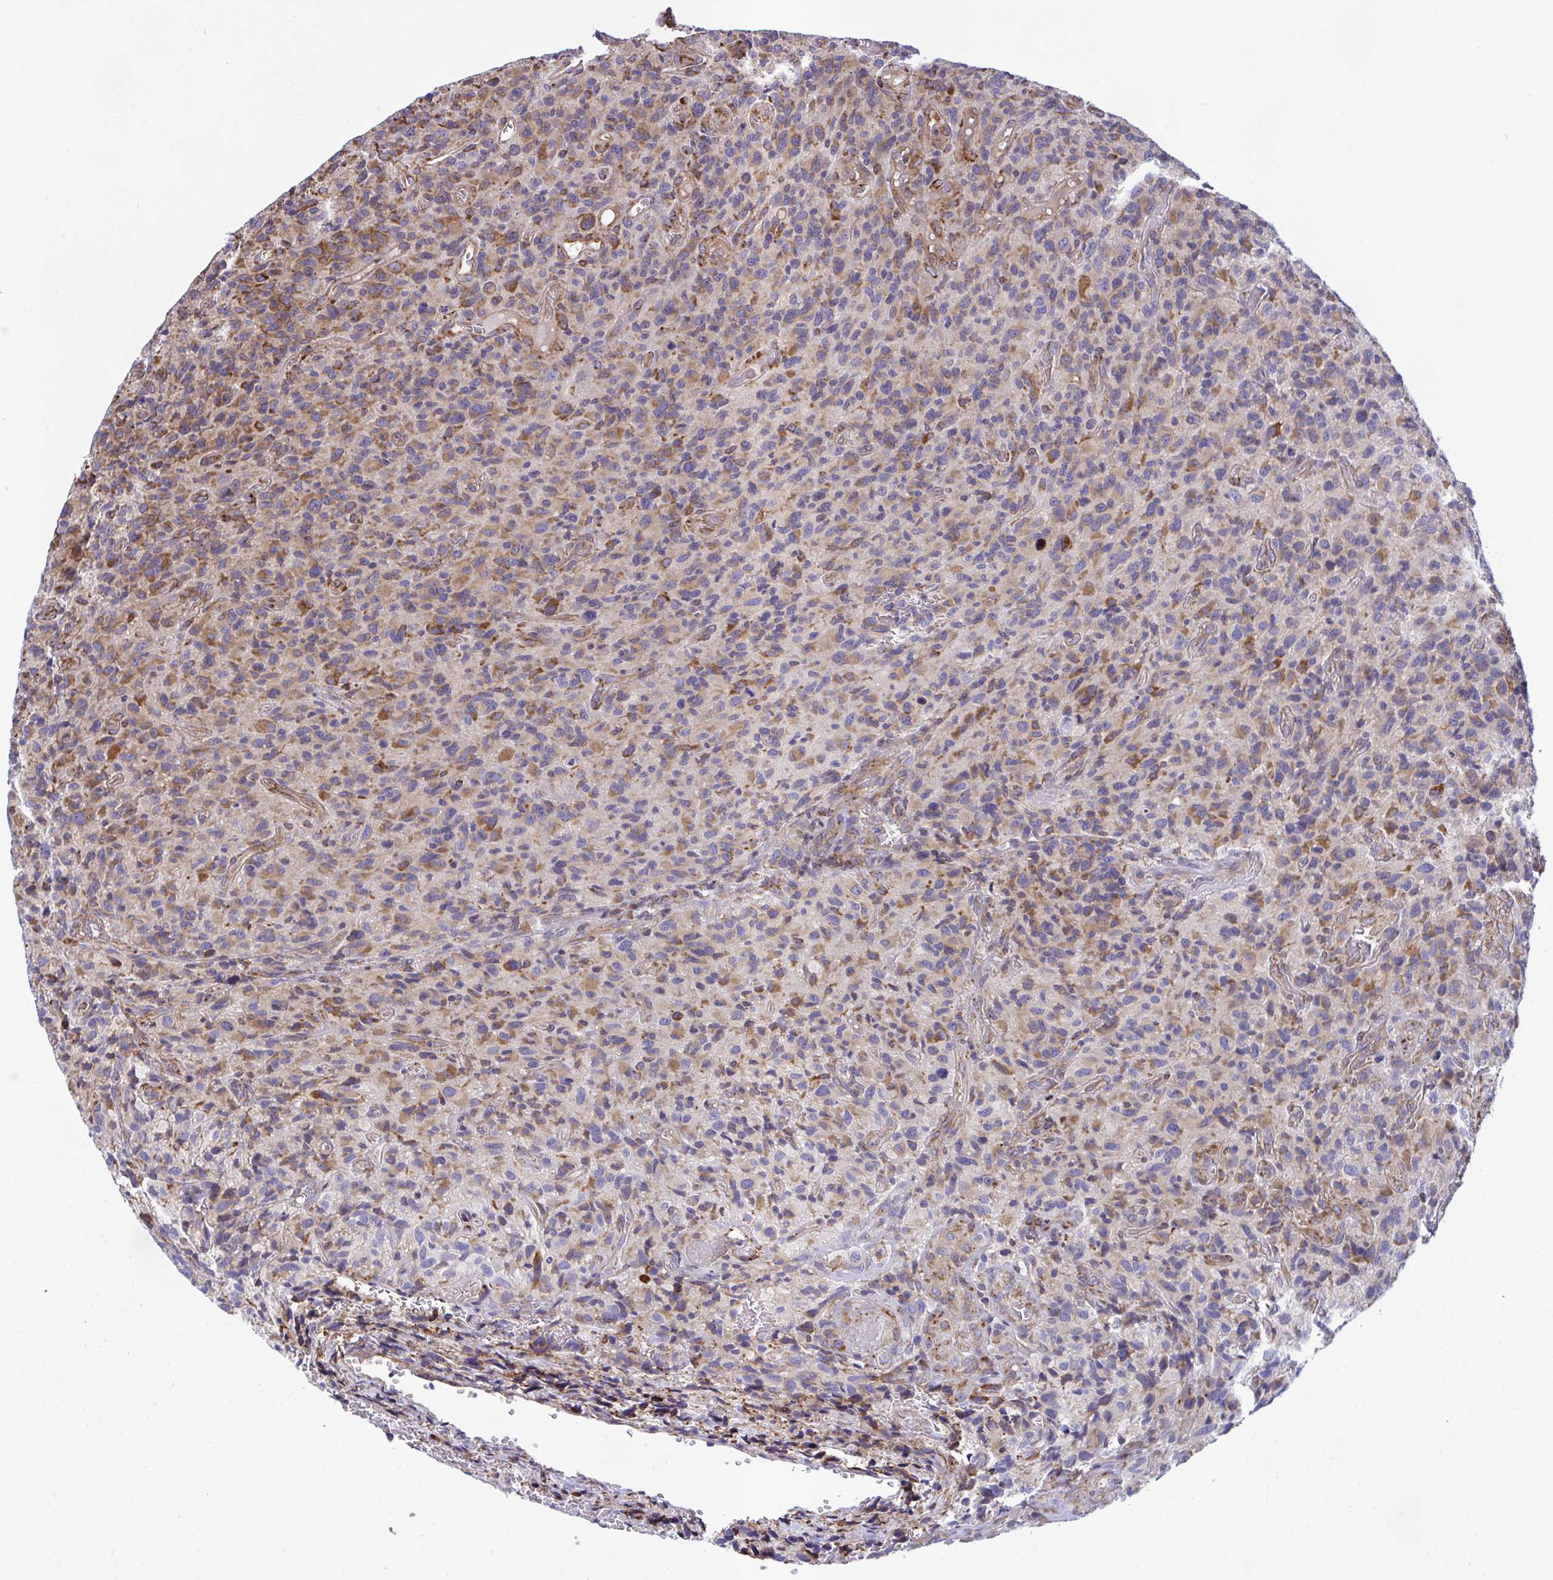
{"staining": {"intensity": "moderate", "quantity": "25%-75%", "location": "cytoplasmic/membranous"}, "tissue": "glioma", "cell_type": "Tumor cells", "image_type": "cancer", "snomed": [{"axis": "morphology", "description": "Glioma, malignant, High grade"}, {"axis": "topography", "description": "Brain"}], "caption": "Immunohistochemistry image of neoplastic tissue: human glioma stained using immunohistochemistry (IHC) demonstrates medium levels of moderate protein expression localized specifically in the cytoplasmic/membranous of tumor cells, appearing as a cytoplasmic/membranous brown color.", "gene": "PEAK3", "patient": {"sex": "male", "age": 76}}